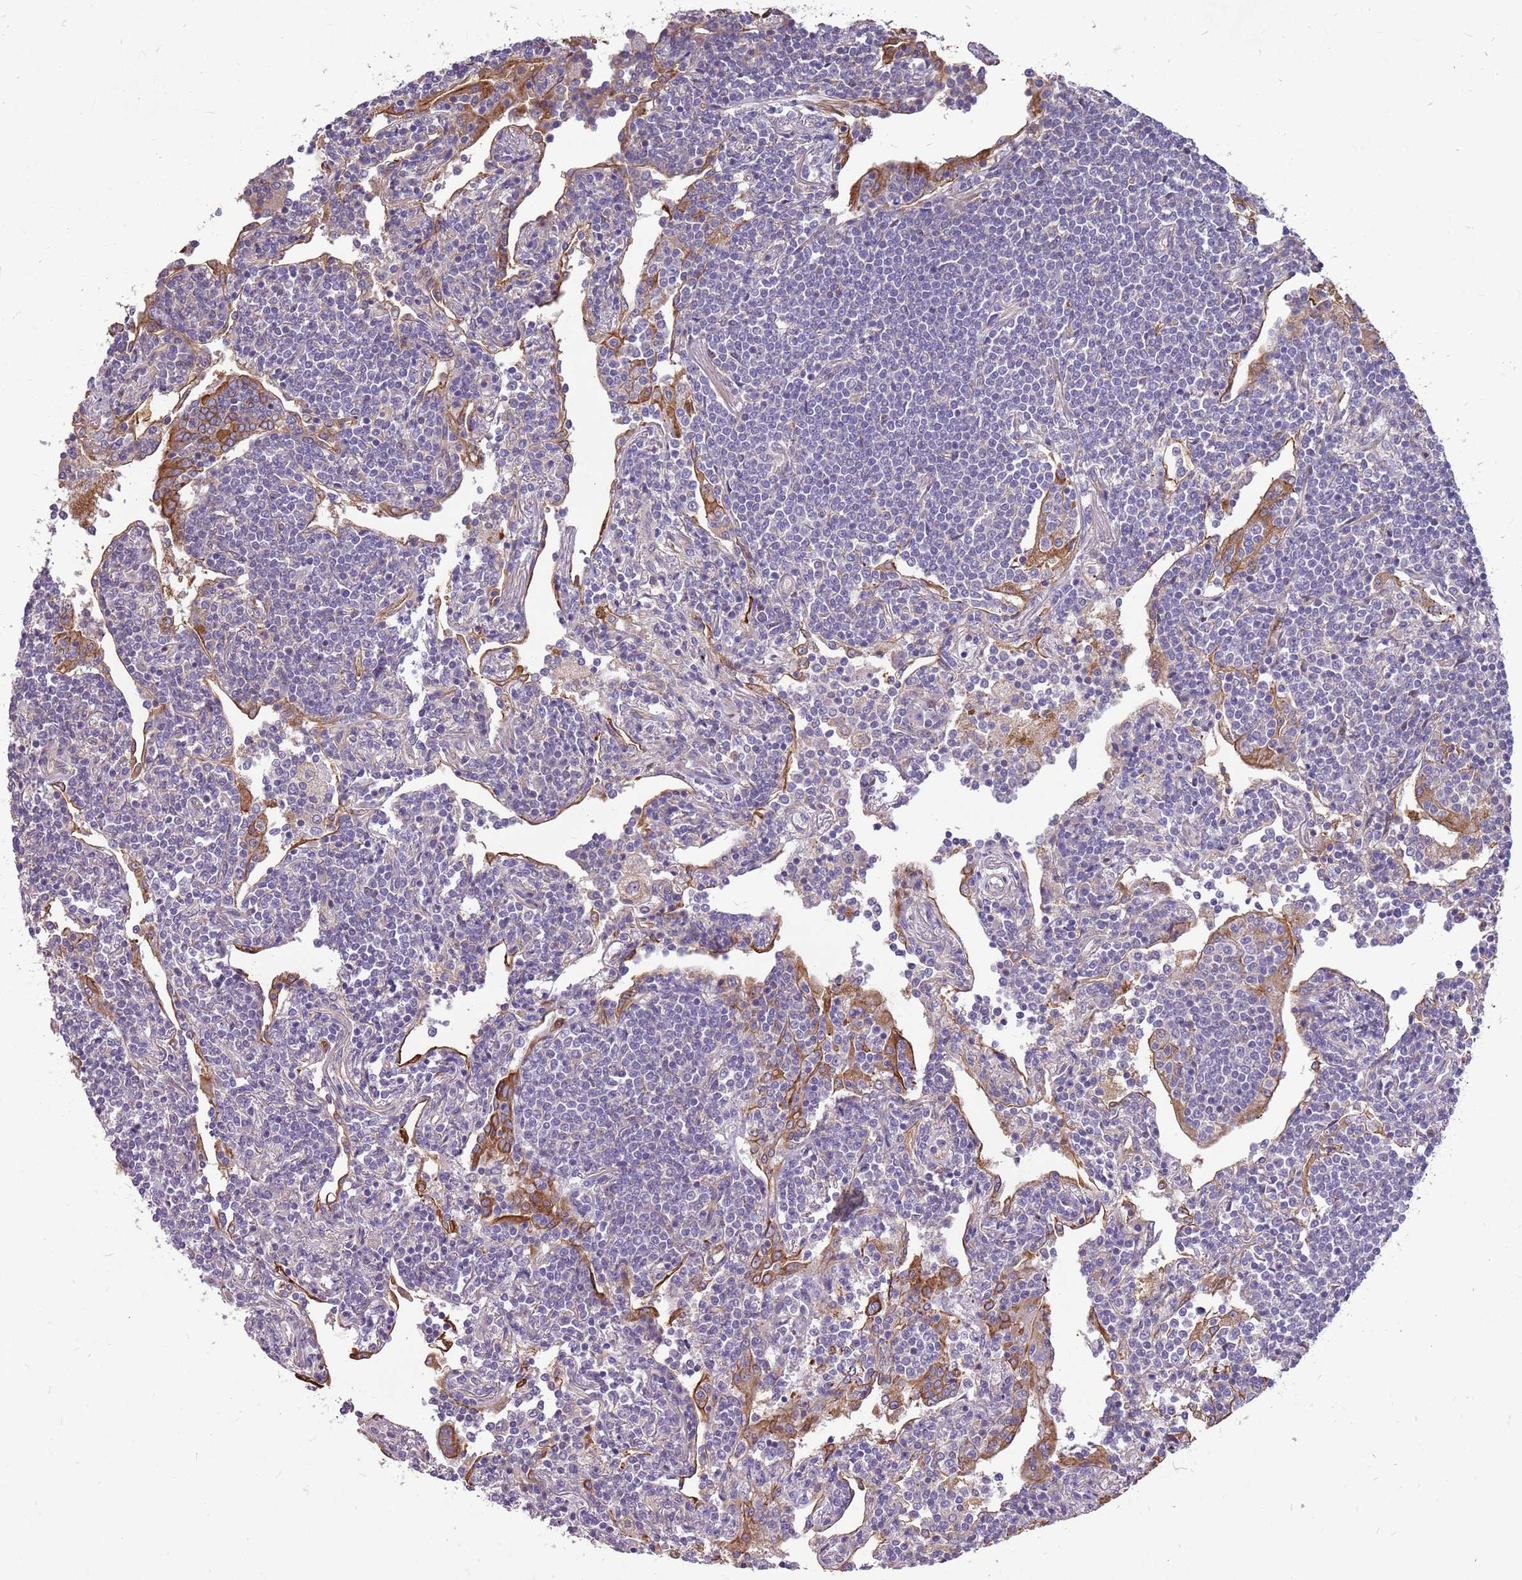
{"staining": {"intensity": "negative", "quantity": "none", "location": "none"}, "tissue": "lymphoma", "cell_type": "Tumor cells", "image_type": "cancer", "snomed": [{"axis": "morphology", "description": "Malignant lymphoma, non-Hodgkin's type, Low grade"}, {"axis": "topography", "description": "Lung"}], "caption": "Tumor cells are negative for protein expression in human malignant lymphoma, non-Hodgkin's type (low-grade).", "gene": "WASHC4", "patient": {"sex": "female", "age": 71}}